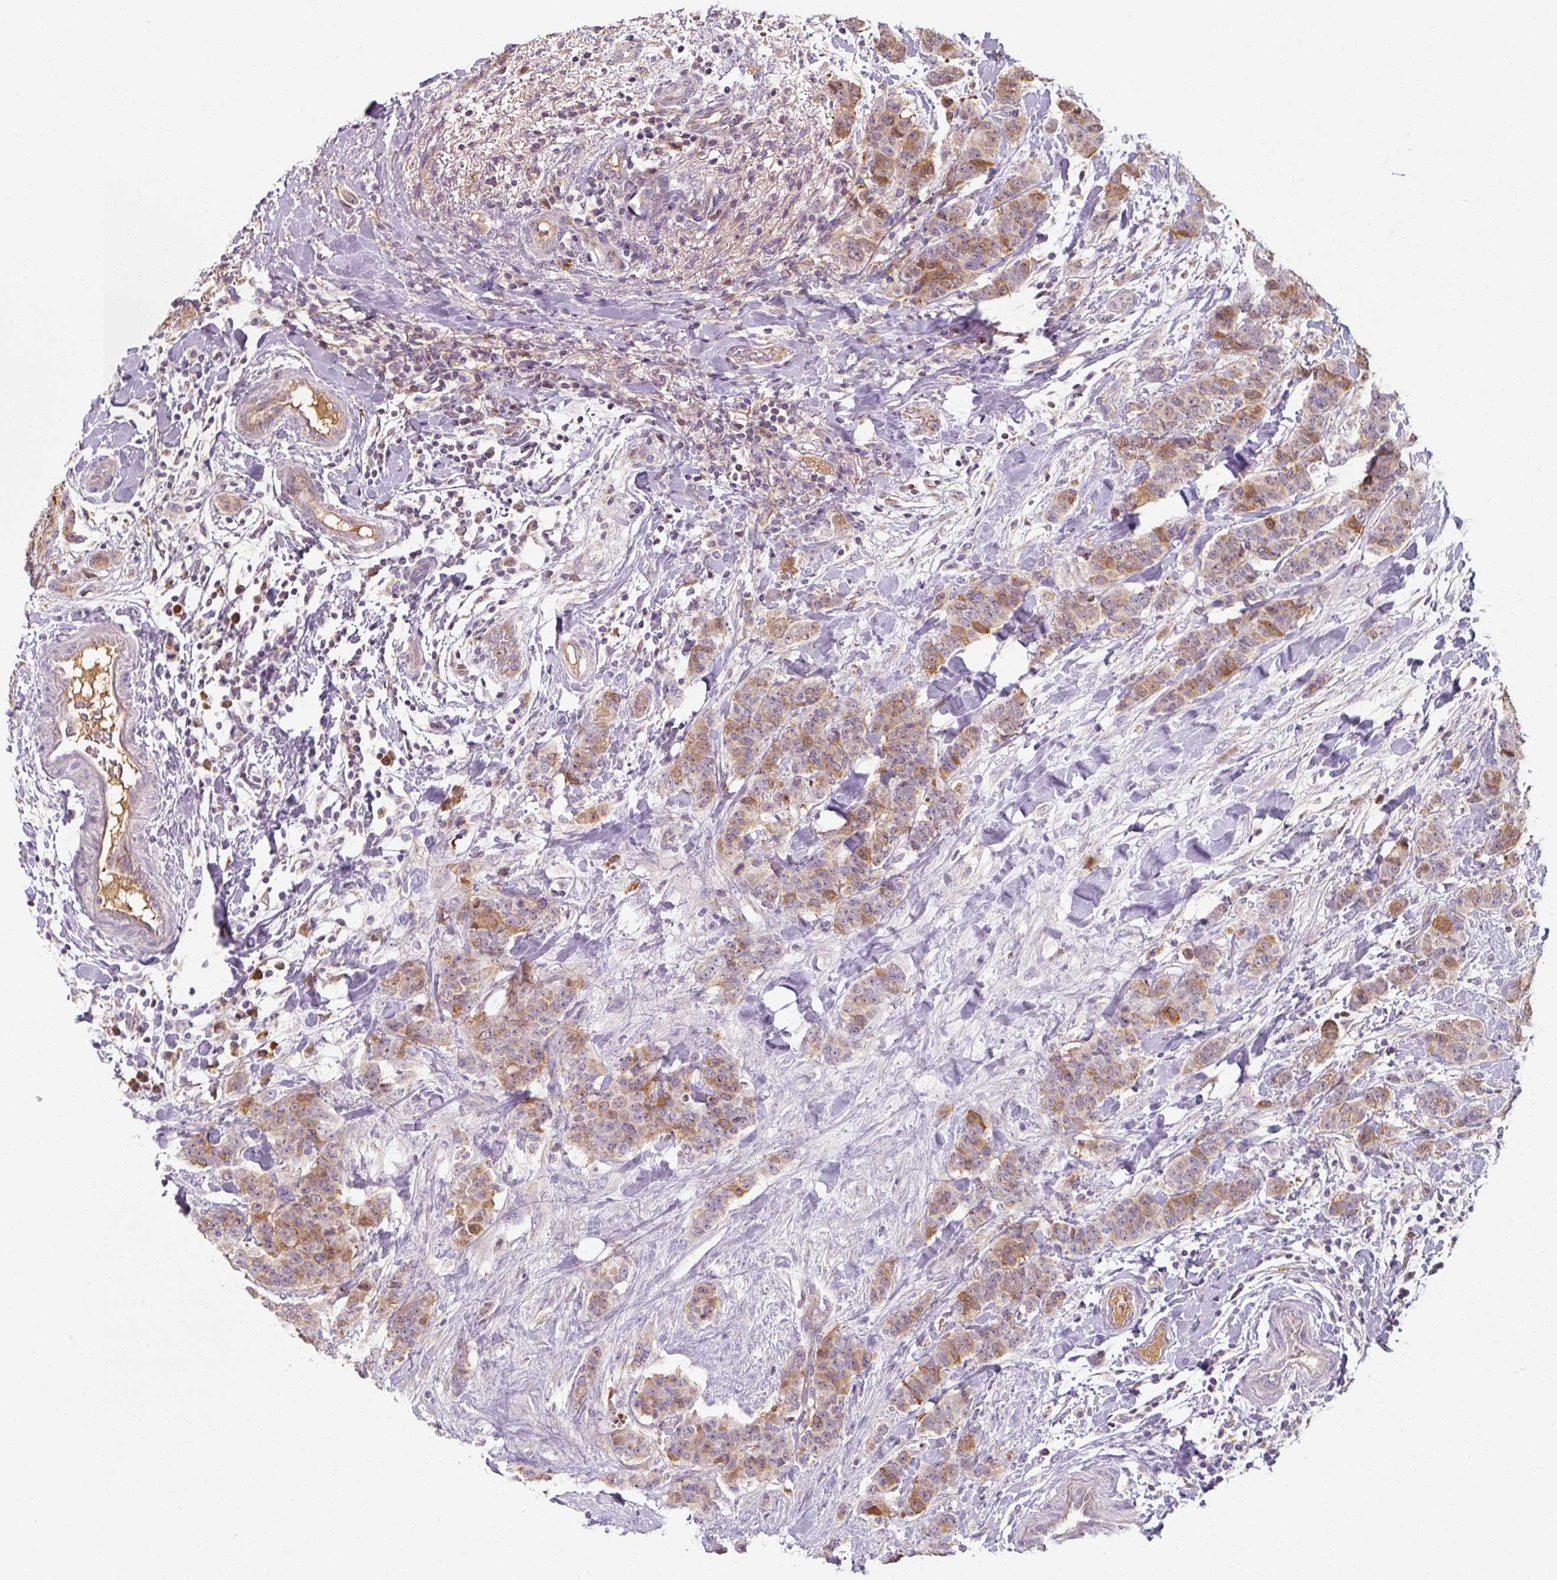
{"staining": {"intensity": "moderate", "quantity": "25%-75%", "location": "cytoplasmic/membranous"}, "tissue": "breast cancer", "cell_type": "Tumor cells", "image_type": "cancer", "snomed": [{"axis": "morphology", "description": "Duct carcinoma"}, {"axis": "topography", "description": "Breast"}], "caption": "Immunohistochemical staining of human intraductal carcinoma (breast) reveals medium levels of moderate cytoplasmic/membranous protein expression in approximately 25%-75% of tumor cells. The protein of interest is shown in brown color, while the nuclei are stained blue.", "gene": "TSEN54", "patient": {"sex": "female", "age": 40}}